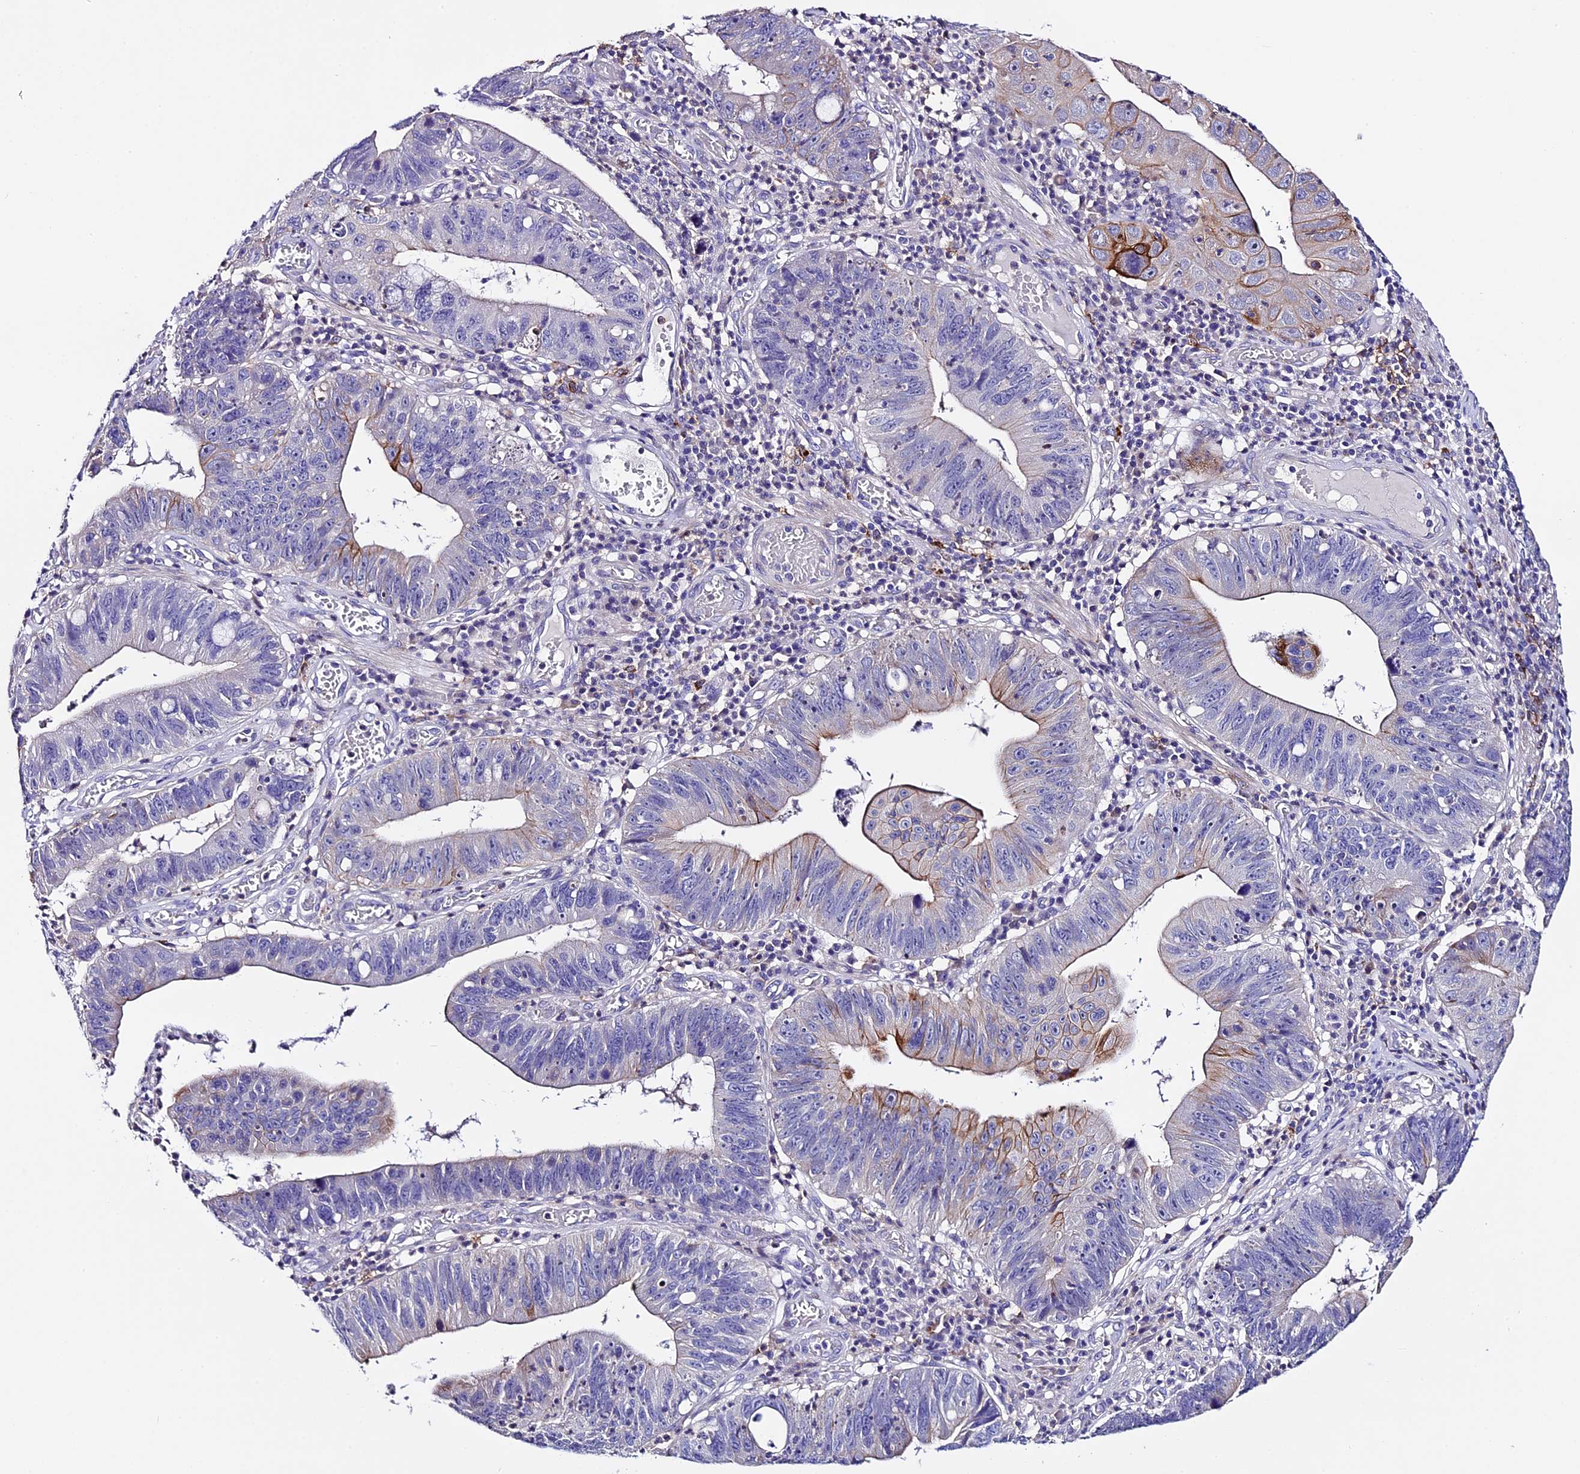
{"staining": {"intensity": "moderate", "quantity": "<25%", "location": "cytoplasmic/membranous"}, "tissue": "stomach cancer", "cell_type": "Tumor cells", "image_type": "cancer", "snomed": [{"axis": "morphology", "description": "Adenocarcinoma, NOS"}, {"axis": "topography", "description": "Stomach"}], "caption": "This histopathology image shows IHC staining of stomach cancer, with low moderate cytoplasmic/membranous positivity in about <25% of tumor cells.", "gene": "NOD2", "patient": {"sex": "male", "age": 59}}